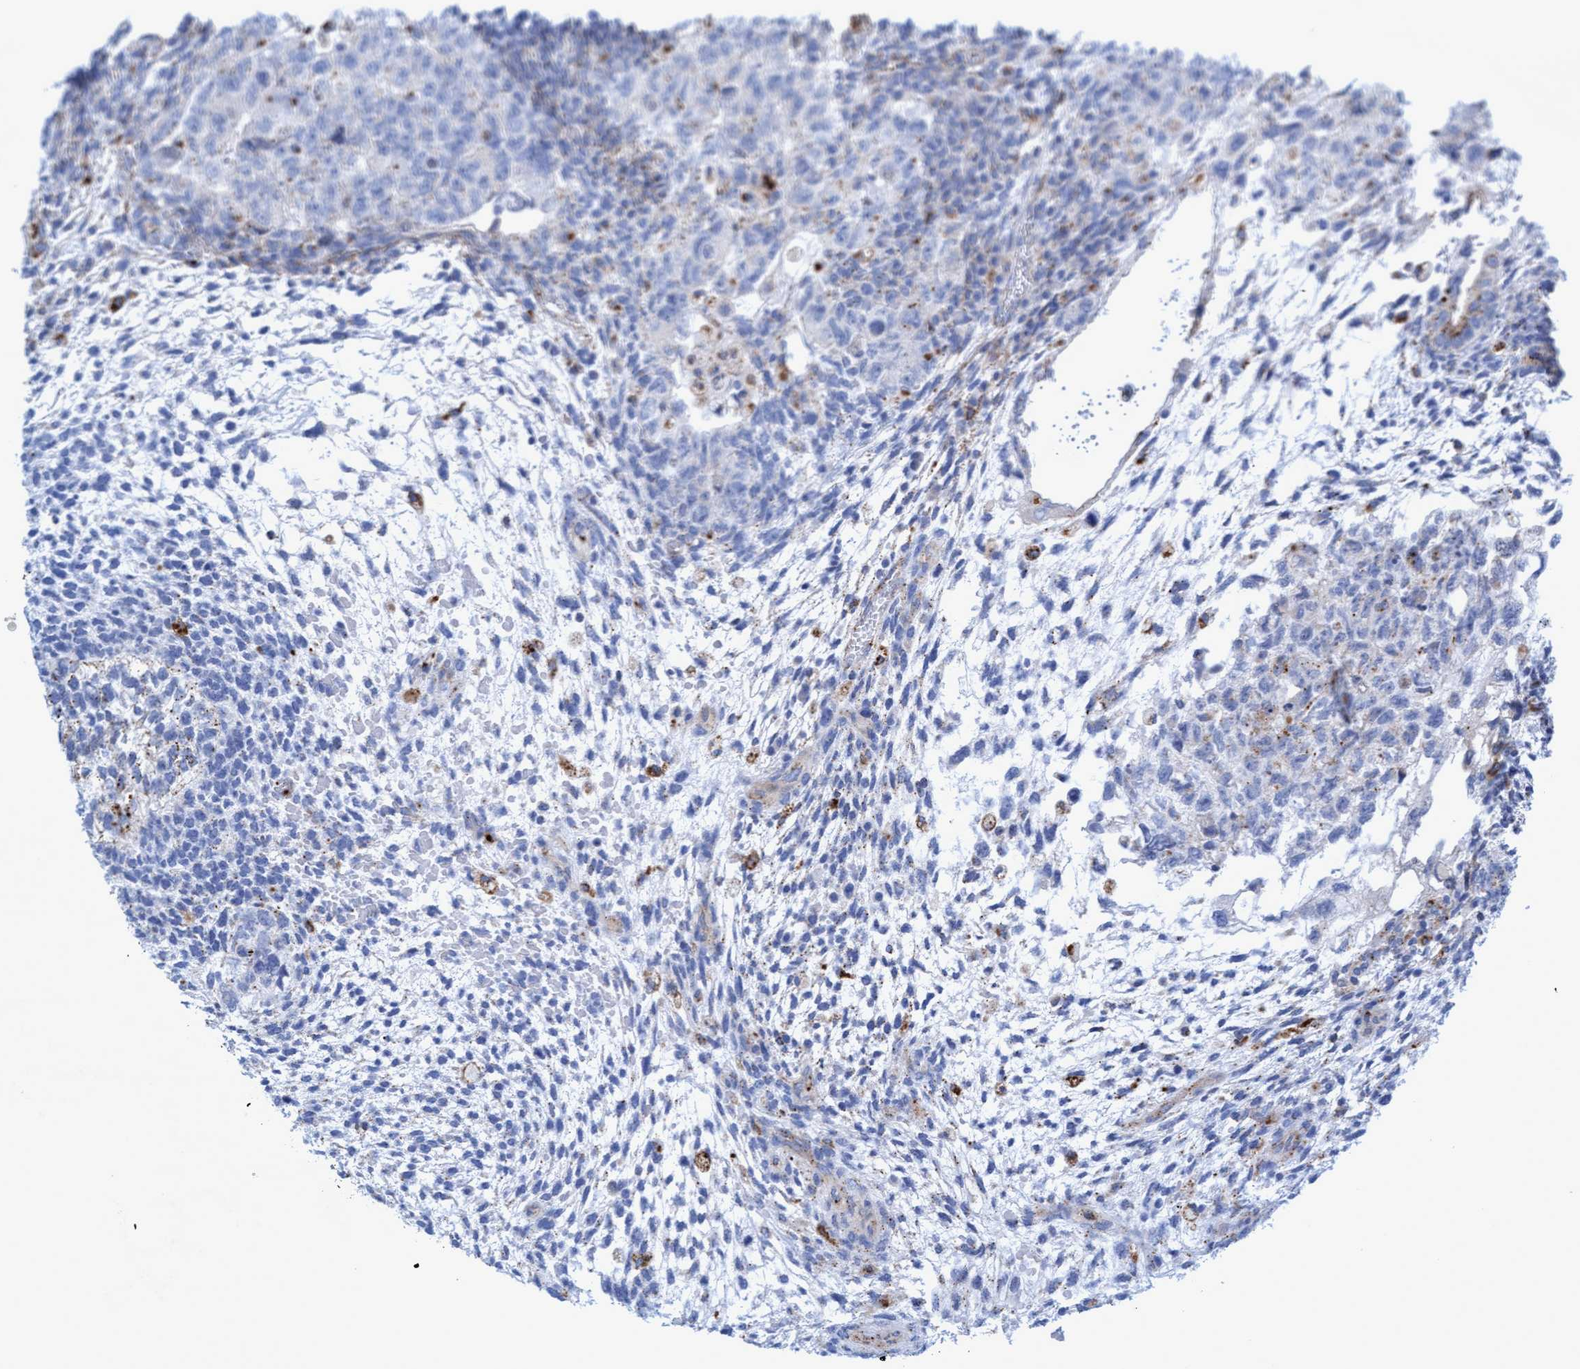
{"staining": {"intensity": "negative", "quantity": "none", "location": "none"}, "tissue": "testis cancer", "cell_type": "Tumor cells", "image_type": "cancer", "snomed": [{"axis": "morphology", "description": "Carcinoma, Embryonal, NOS"}, {"axis": "topography", "description": "Testis"}], "caption": "There is no significant staining in tumor cells of testis cancer (embryonal carcinoma). (Brightfield microscopy of DAB immunohistochemistry at high magnification).", "gene": "SGSH", "patient": {"sex": "male", "age": 36}}